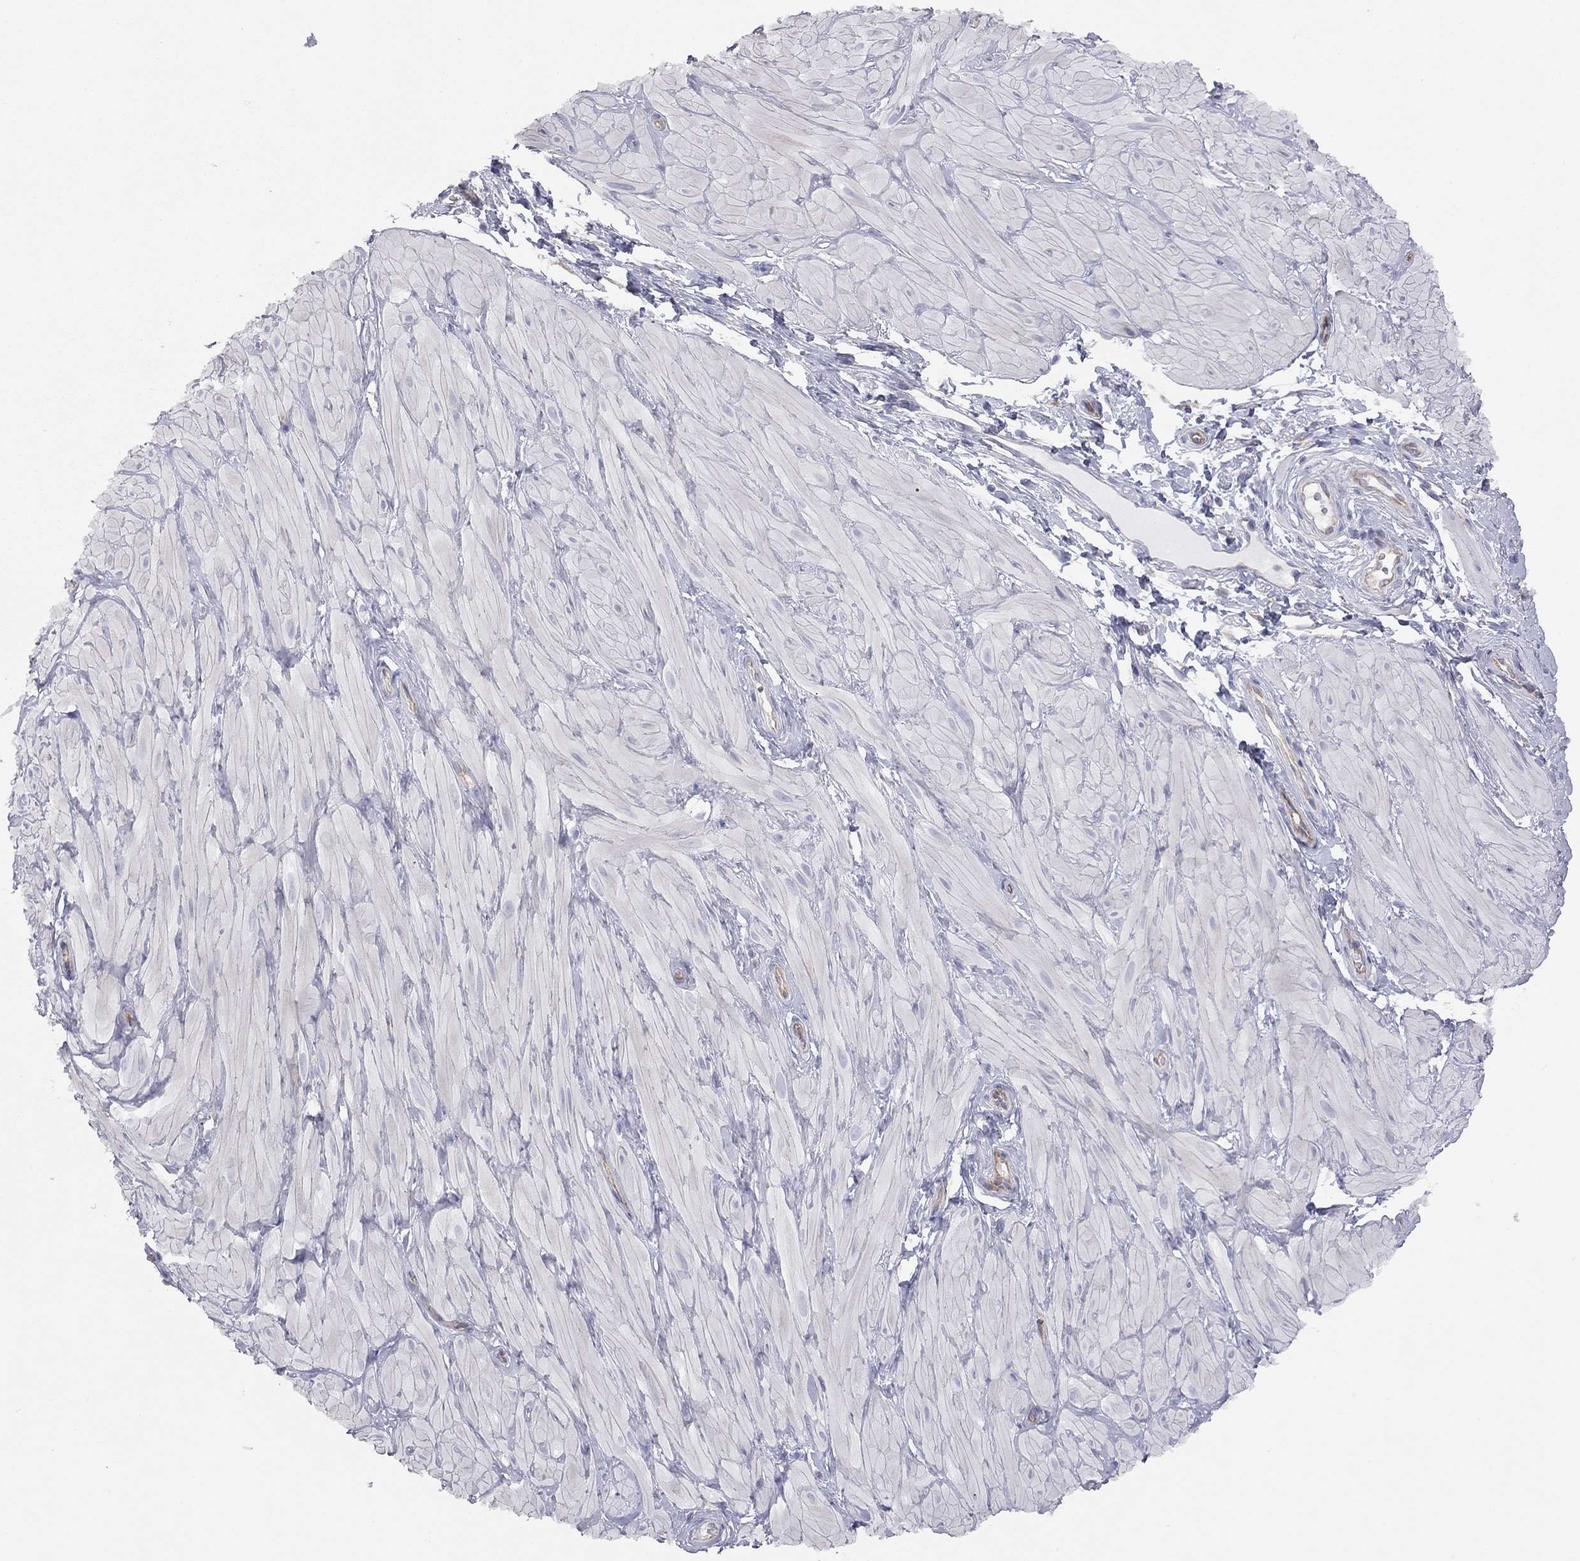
{"staining": {"intensity": "negative", "quantity": "none", "location": "none"}, "tissue": "adipose tissue", "cell_type": "Adipocytes", "image_type": "normal", "snomed": [{"axis": "morphology", "description": "Normal tissue, NOS"}, {"axis": "topography", "description": "Smooth muscle"}, {"axis": "topography", "description": "Peripheral nerve tissue"}], "caption": "Adipocytes show no significant positivity in unremarkable adipose tissue. (Brightfield microscopy of DAB (3,3'-diaminobenzidine) immunohistochemistry at high magnification).", "gene": "GPRC5B", "patient": {"sex": "male", "age": 22}}